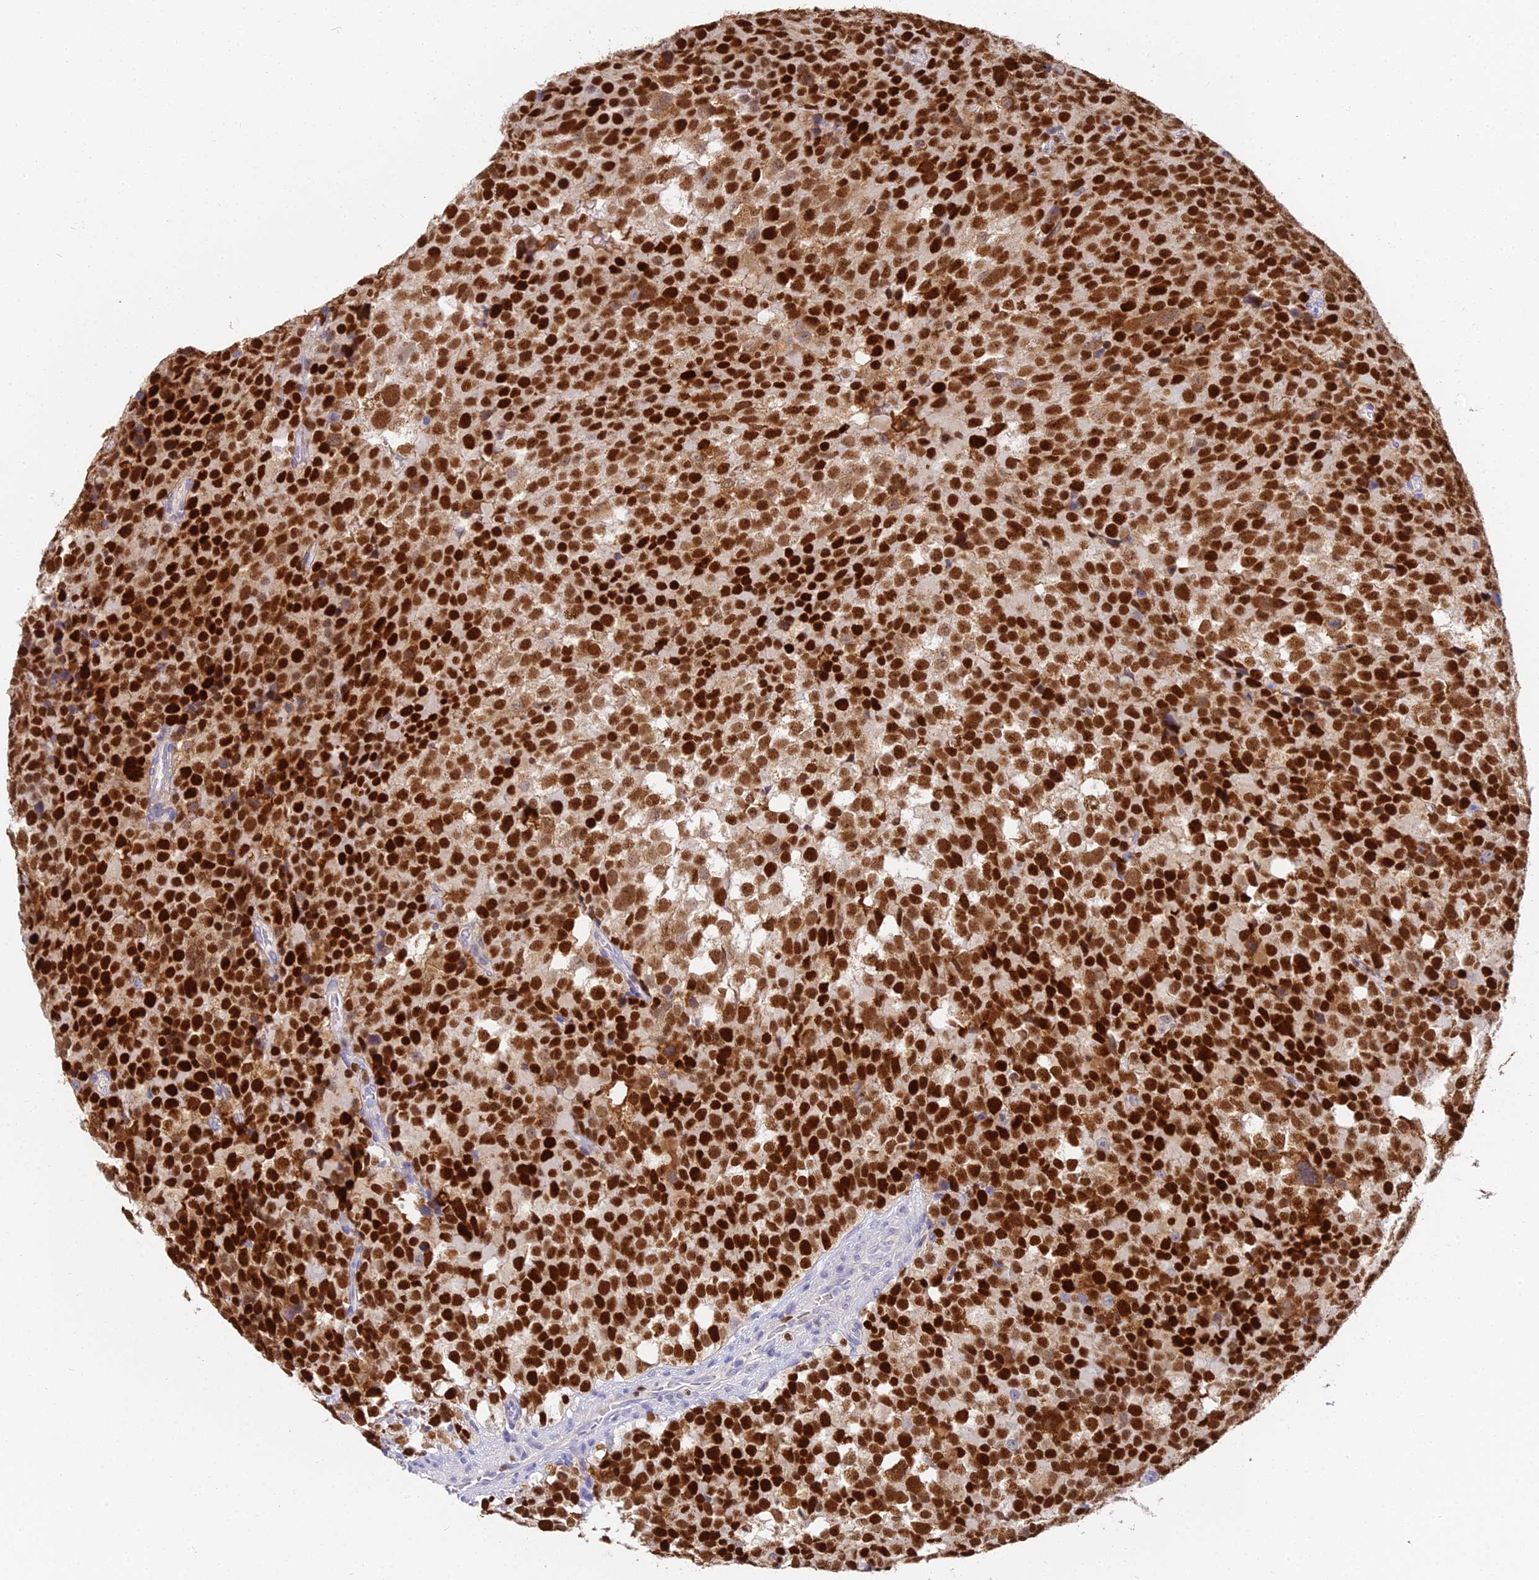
{"staining": {"intensity": "strong", "quantity": ">75%", "location": "nuclear"}, "tissue": "testis cancer", "cell_type": "Tumor cells", "image_type": "cancer", "snomed": [{"axis": "morphology", "description": "Seminoma, NOS"}, {"axis": "topography", "description": "Testis"}], "caption": "IHC of testis seminoma demonstrates high levels of strong nuclear expression in about >75% of tumor cells.", "gene": "MCM2", "patient": {"sex": "male", "age": 71}}